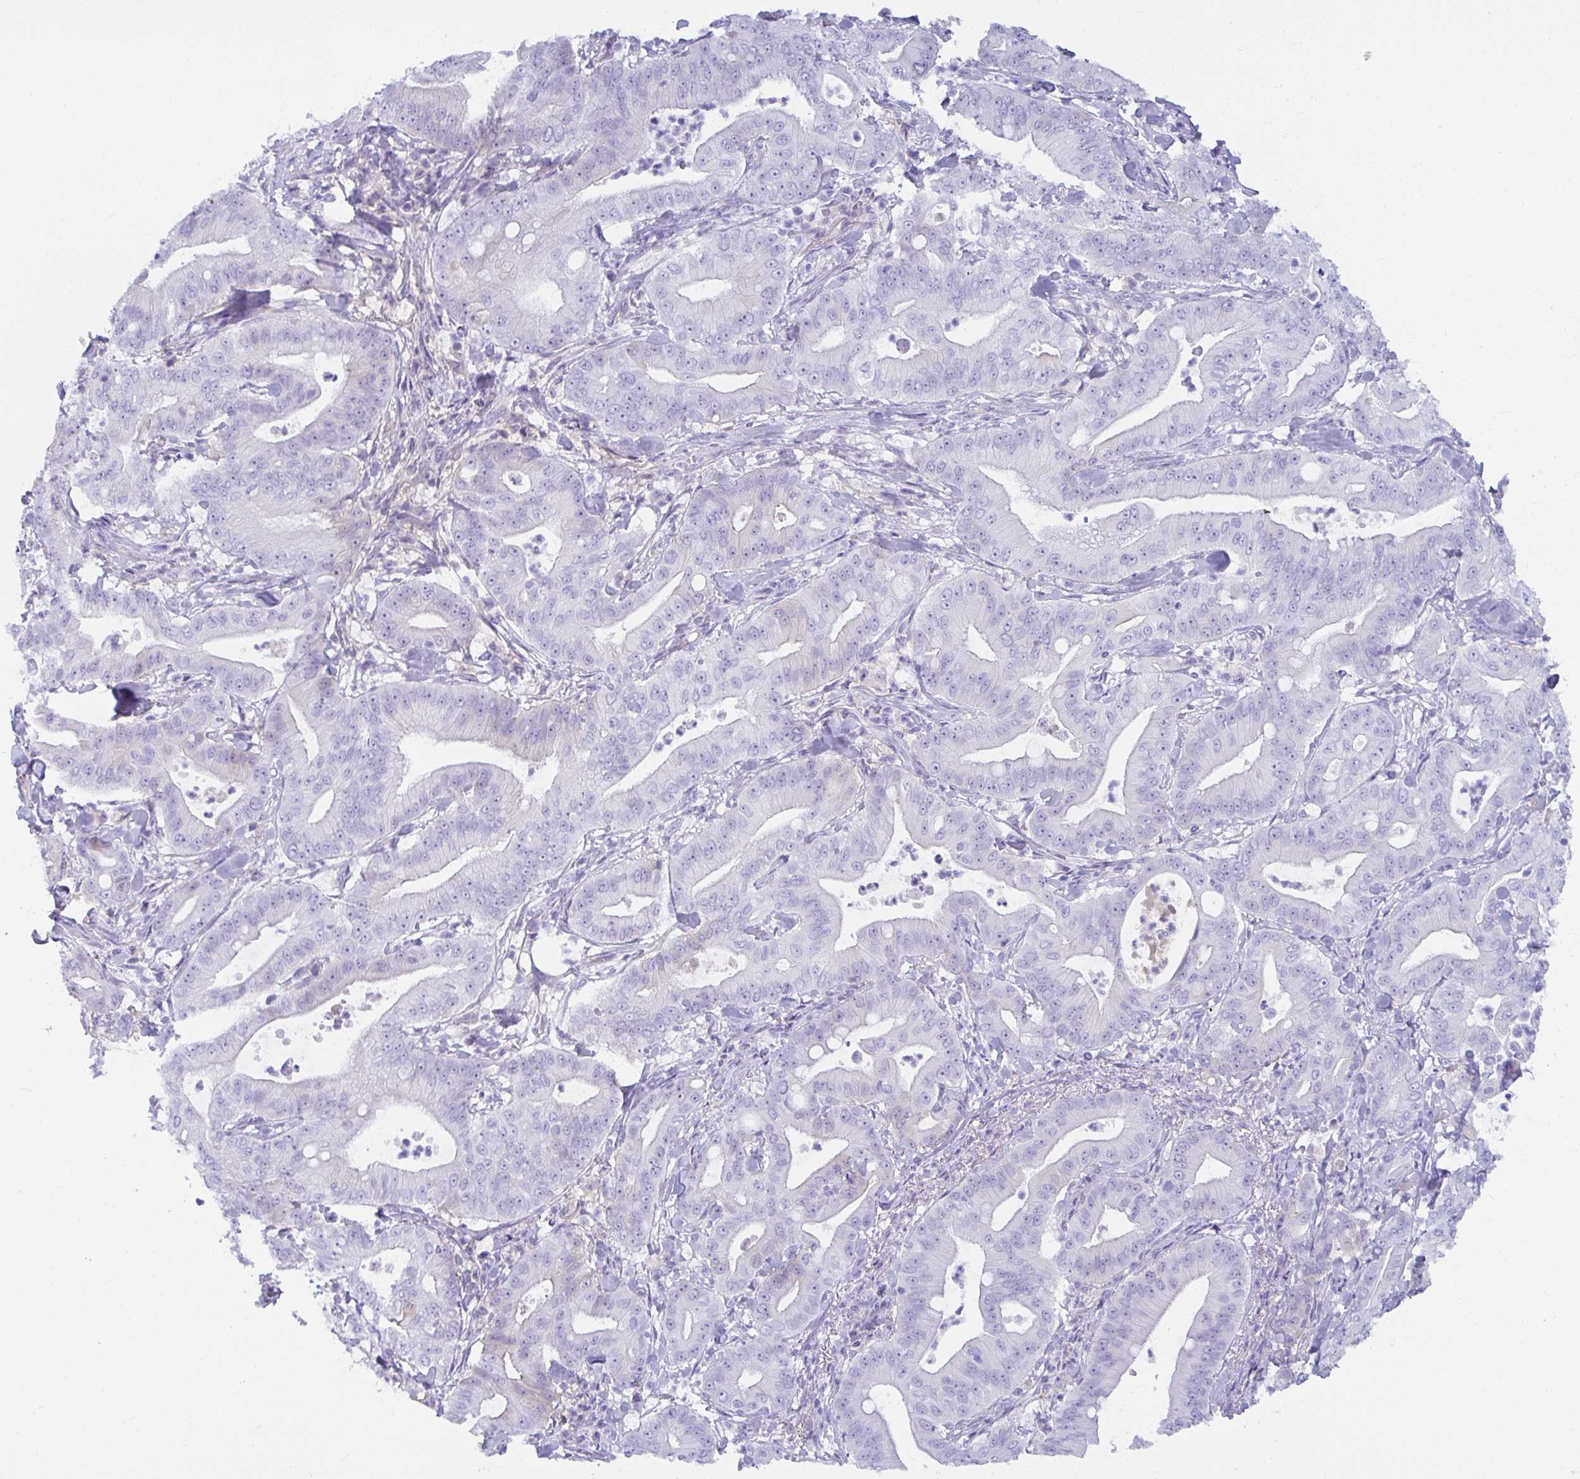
{"staining": {"intensity": "negative", "quantity": "none", "location": "none"}, "tissue": "pancreatic cancer", "cell_type": "Tumor cells", "image_type": "cancer", "snomed": [{"axis": "morphology", "description": "Adenocarcinoma, NOS"}, {"axis": "topography", "description": "Pancreas"}], "caption": "Immunohistochemistry (IHC) photomicrograph of adenocarcinoma (pancreatic) stained for a protein (brown), which displays no expression in tumor cells.", "gene": "NPY", "patient": {"sex": "male", "age": 71}}